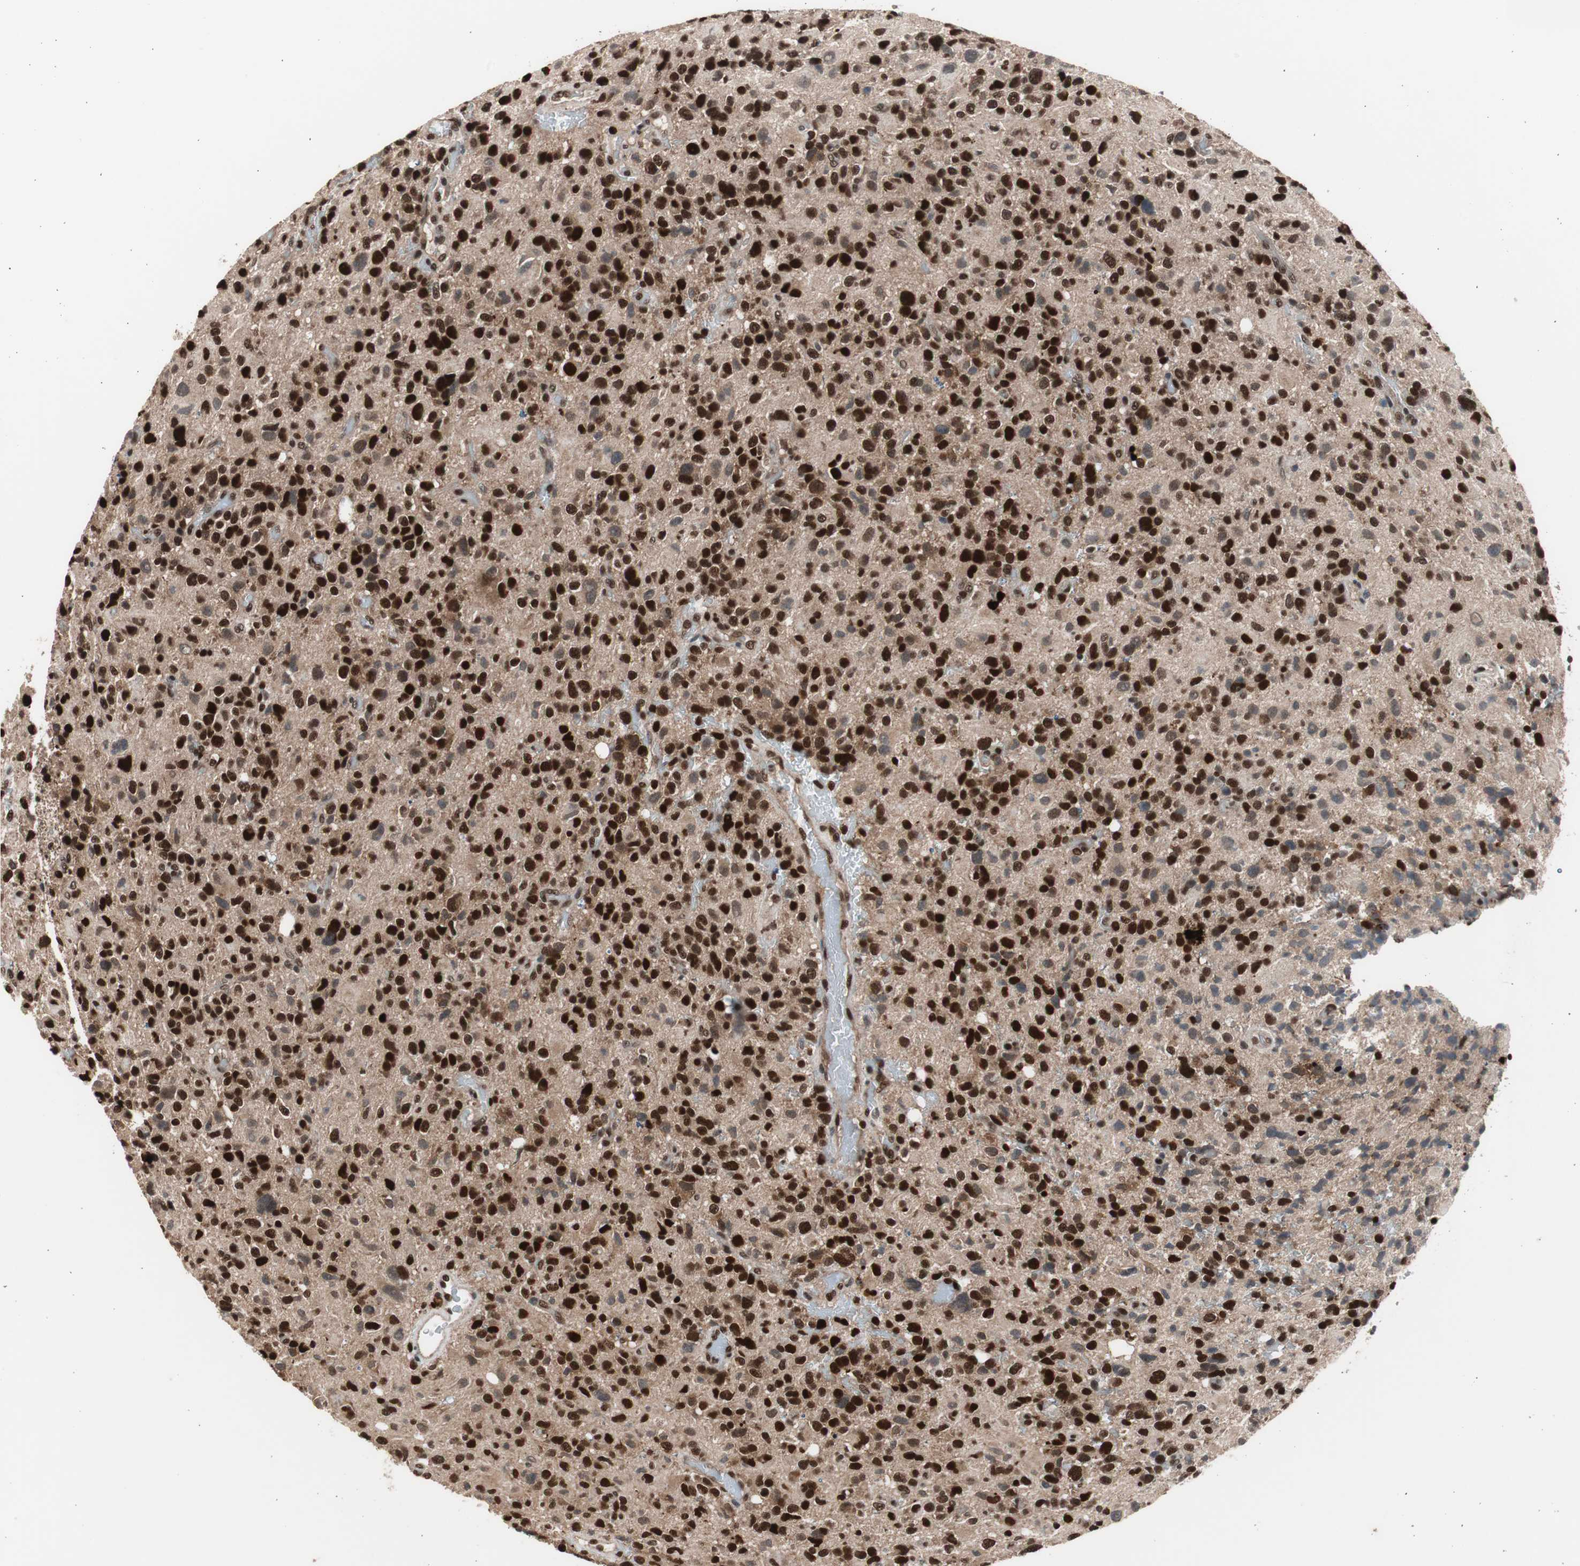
{"staining": {"intensity": "strong", "quantity": ">75%", "location": "nuclear"}, "tissue": "glioma", "cell_type": "Tumor cells", "image_type": "cancer", "snomed": [{"axis": "morphology", "description": "Glioma, malignant, High grade"}, {"axis": "topography", "description": "Brain"}], "caption": "Protein staining shows strong nuclear staining in about >75% of tumor cells in malignant glioma (high-grade).", "gene": "RPA1", "patient": {"sex": "male", "age": 48}}